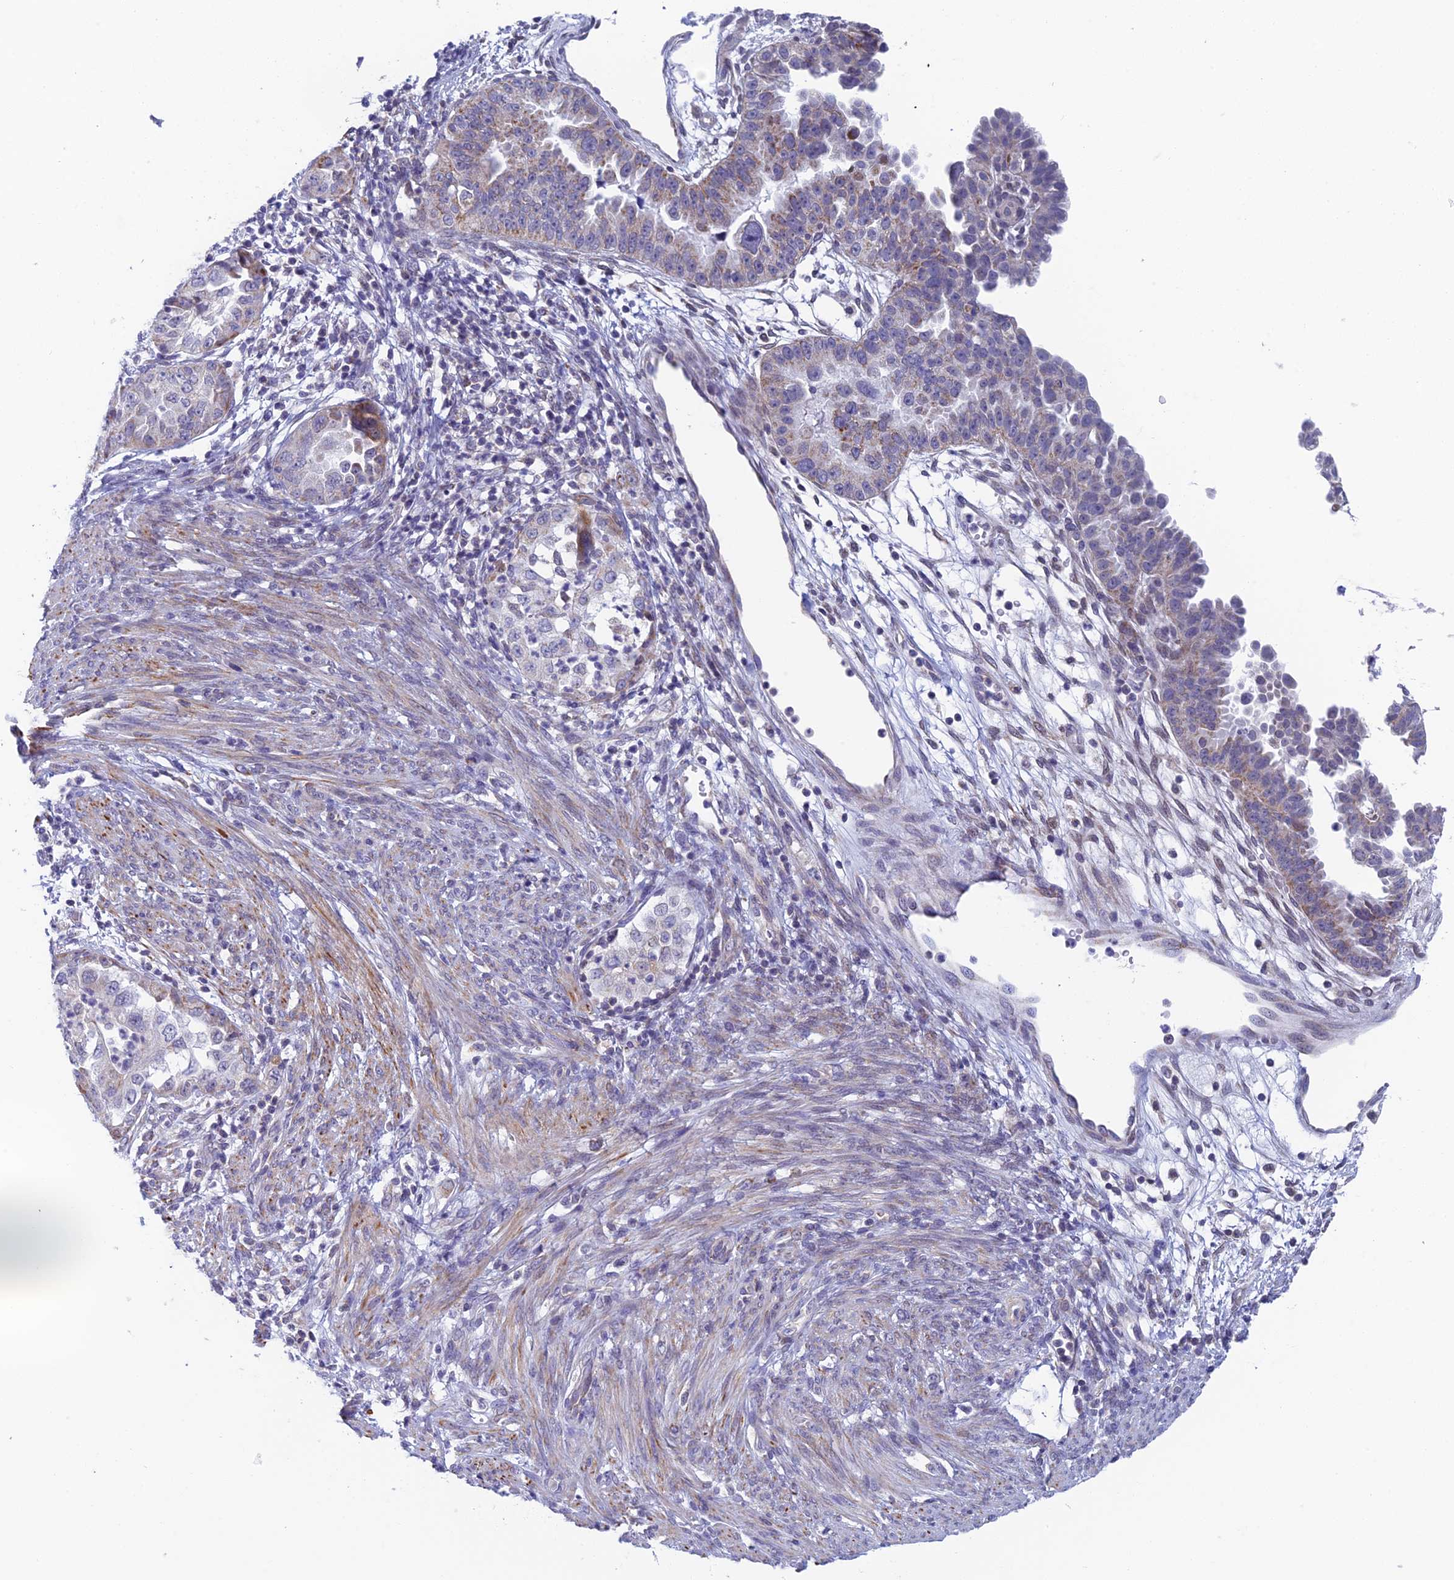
{"staining": {"intensity": "moderate", "quantity": "<25%", "location": "cytoplasmic/membranous"}, "tissue": "endometrial cancer", "cell_type": "Tumor cells", "image_type": "cancer", "snomed": [{"axis": "morphology", "description": "Adenocarcinoma, NOS"}, {"axis": "topography", "description": "Endometrium"}], "caption": "The photomicrograph exhibits a brown stain indicating the presence of a protein in the cytoplasmic/membranous of tumor cells in endometrial adenocarcinoma.", "gene": "REXO5", "patient": {"sex": "female", "age": 85}}